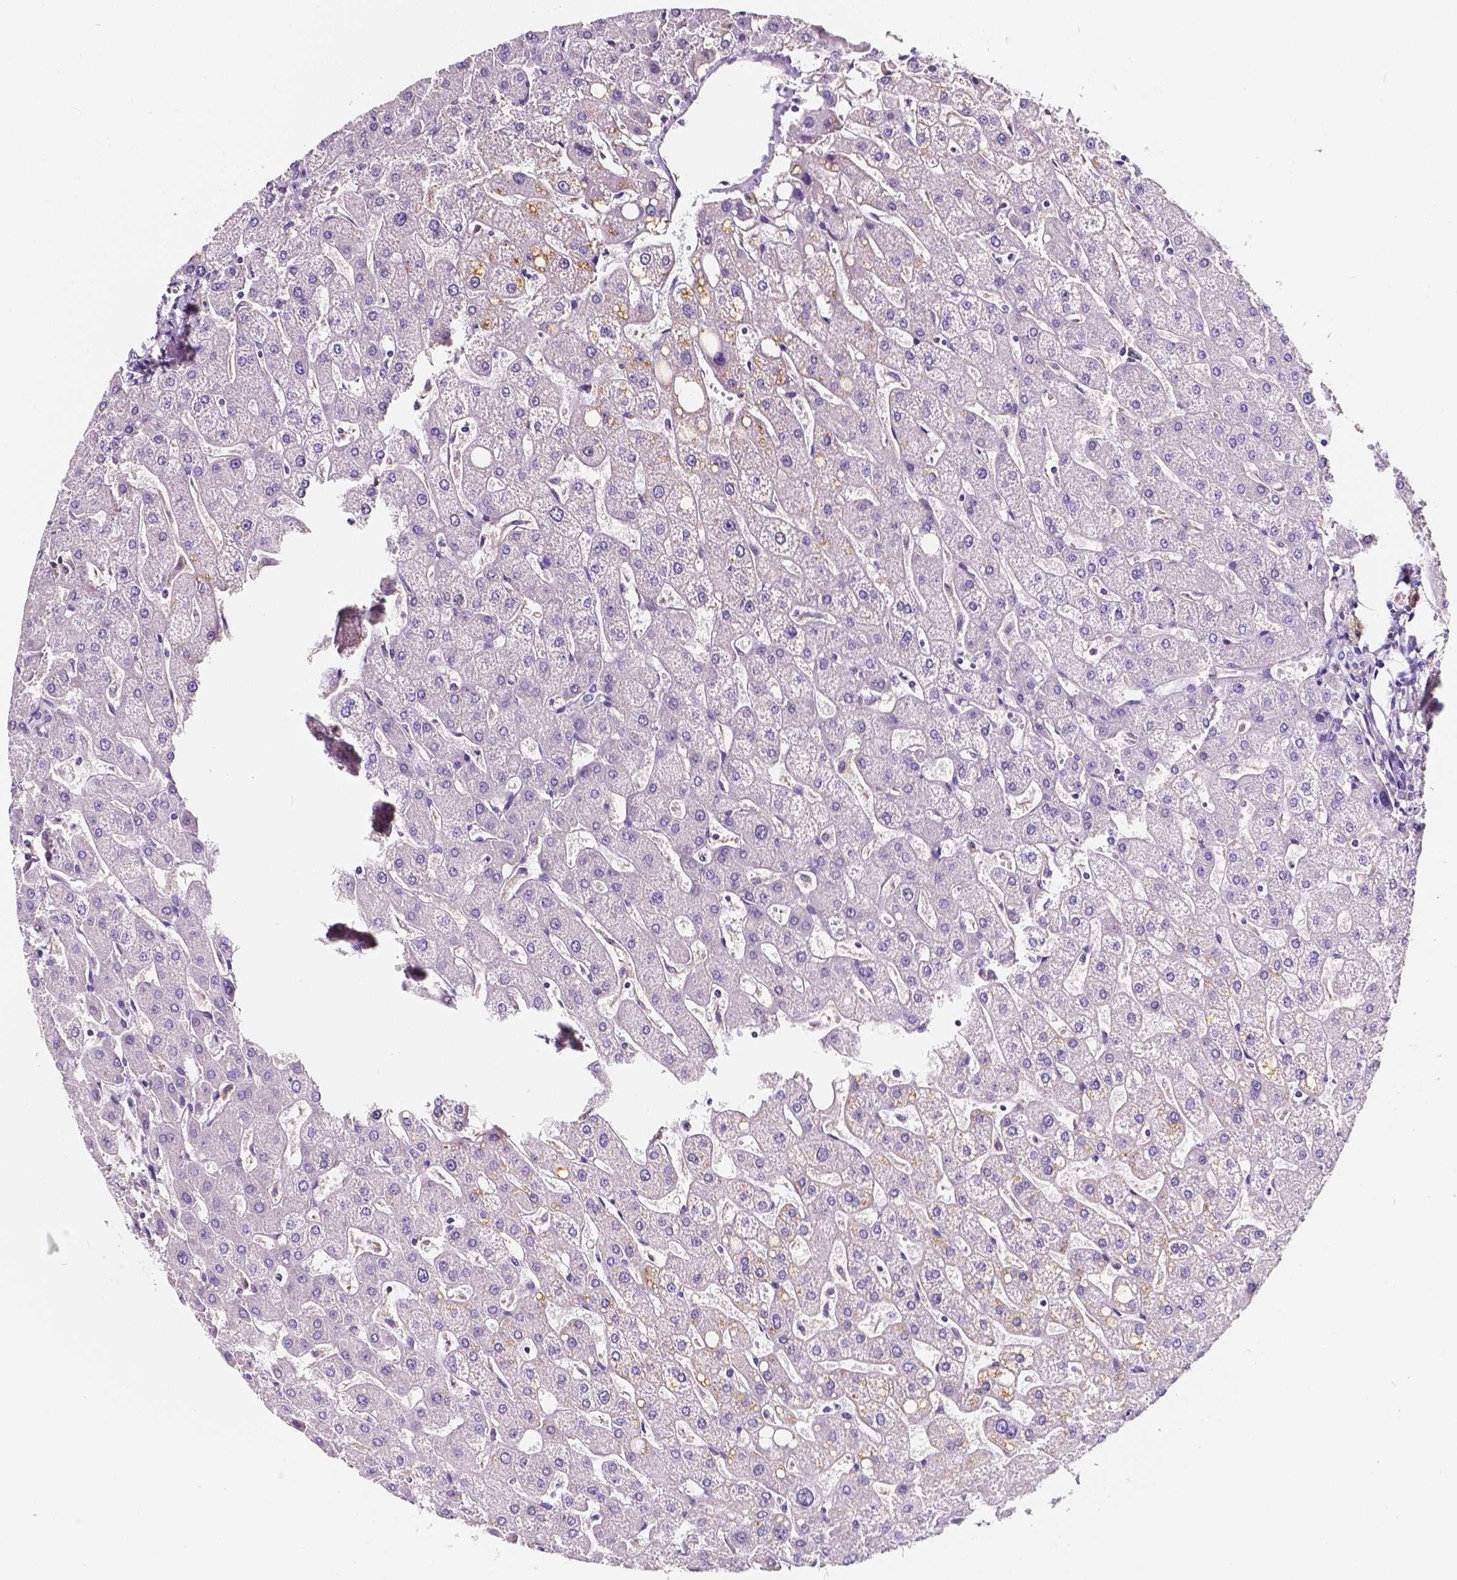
{"staining": {"intensity": "negative", "quantity": "none", "location": "none"}, "tissue": "liver", "cell_type": "Cholangiocytes", "image_type": "normal", "snomed": [{"axis": "morphology", "description": "Normal tissue, NOS"}, {"axis": "topography", "description": "Liver"}], "caption": "A micrograph of human liver is negative for staining in cholangiocytes. (Immunohistochemistry, brightfield microscopy, high magnification).", "gene": "CLSTN2", "patient": {"sex": "male", "age": 67}}